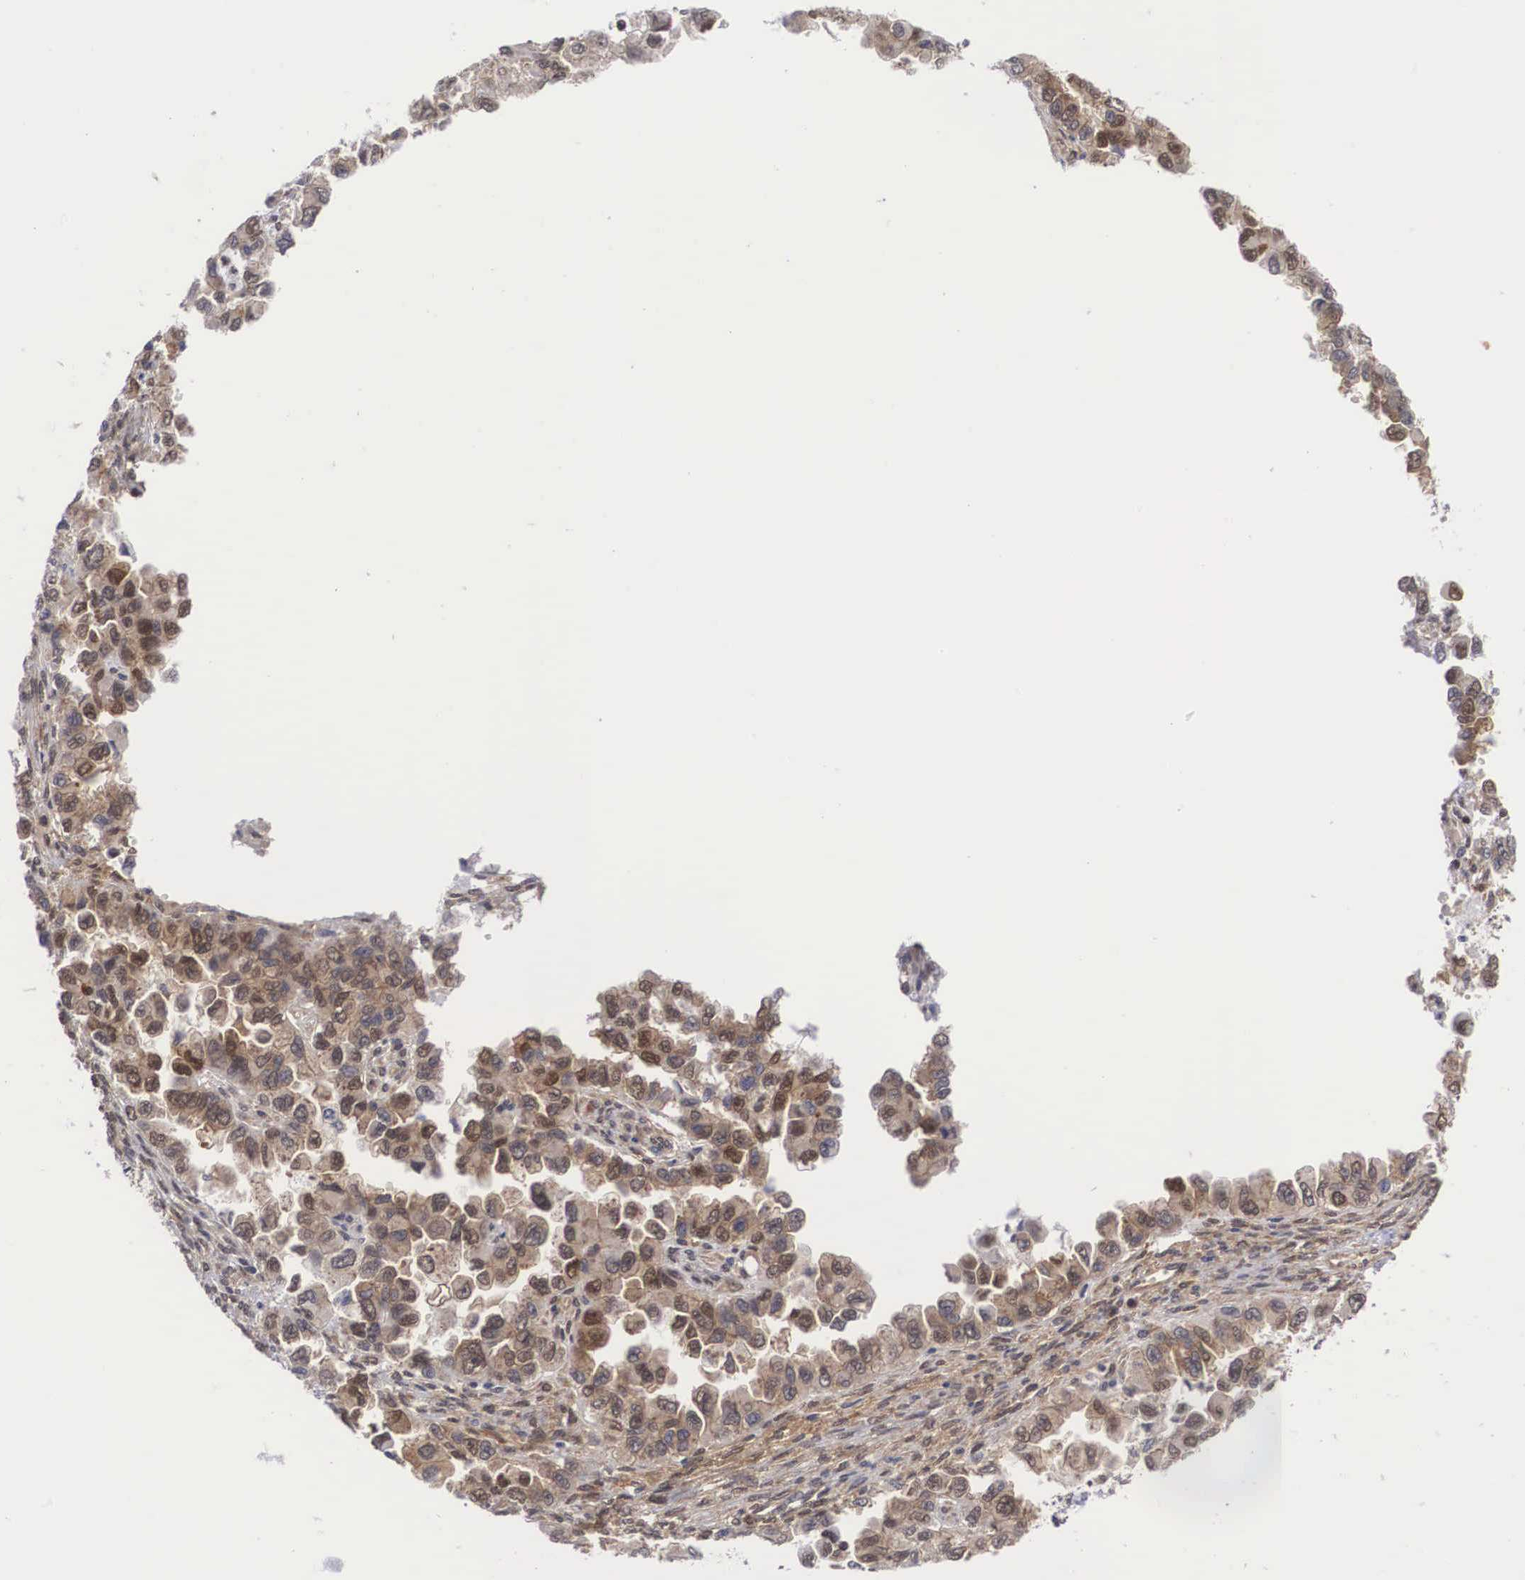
{"staining": {"intensity": "moderate", "quantity": ">75%", "location": "cytoplasmic/membranous,nuclear"}, "tissue": "ovarian cancer", "cell_type": "Tumor cells", "image_type": "cancer", "snomed": [{"axis": "morphology", "description": "Cystadenocarcinoma, serous, NOS"}, {"axis": "topography", "description": "Ovary"}], "caption": "IHC (DAB (3,3'-diaminobenzidine)) staining of human ovarian cancer (serous cystadenocarcinoma) displays moderate cytoplasmic/membranous and nuclear protein positivity in about >75% of tumor cells.", "gene": "ADSL", "patient": {"sex": "female", "age": 84}}